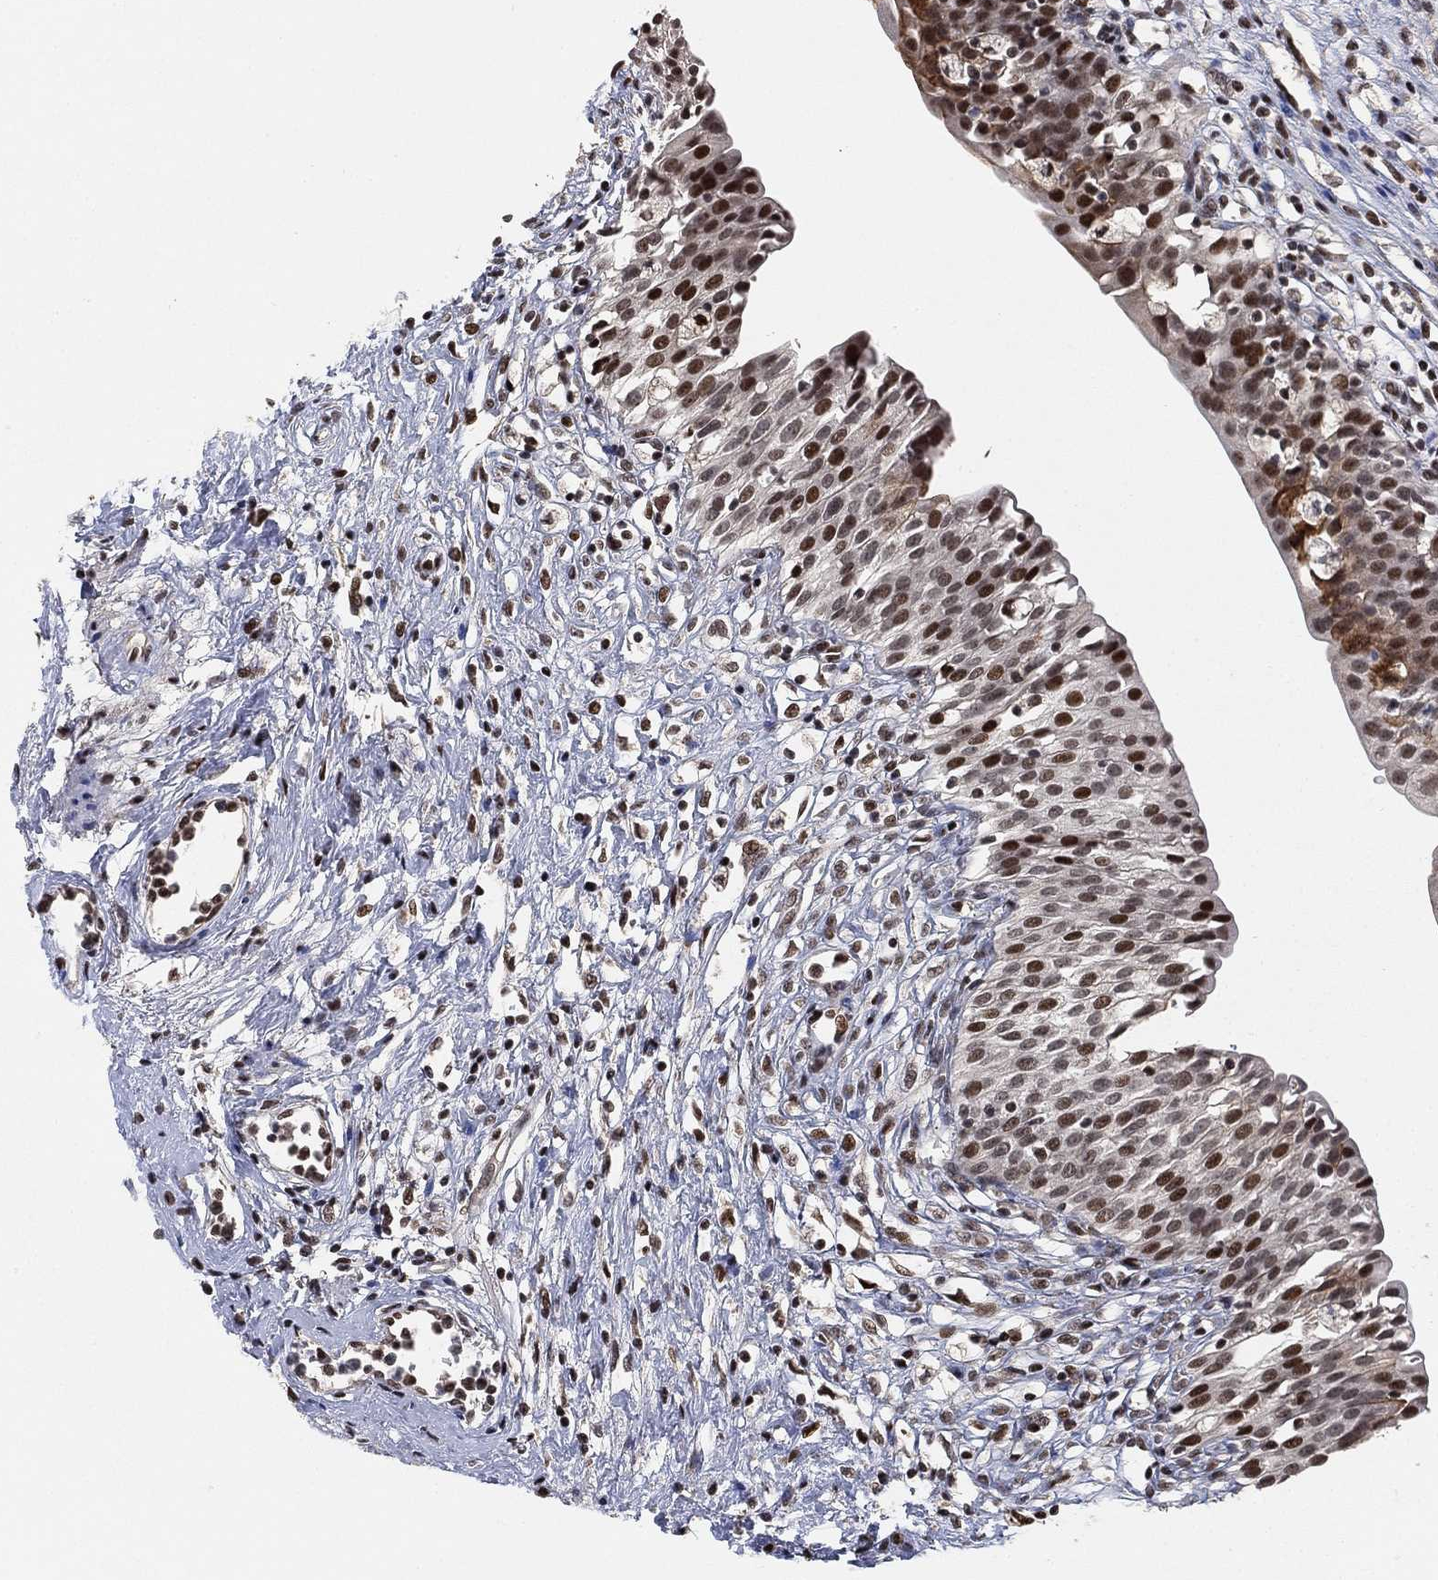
{"staining": {"intensity": "strong", "quantity": "25%-75%", "location": "nuclear"}, "tissue": "urinary bladder", "cell_type": "Urothelial cells", "image_type": "normal", "snomed": [{"axis": "morphology", "description": "Normal tissue, NOS"}, {"axis": "topography", "description": "Urinary bladder"}], "caption": "The photomicrograph reveals immunohistochemical staining of benign urinary bladder. There is strong nuclear staining is appreciated in about 25%-75% of urothelial cells. The staining was performed using DAB, with brown indicating positive protein expression. Nuclei are stained blue with hematoxylin.", "gene": "ZSCAN30", "patient": {"sex": "male", "age": 76}}